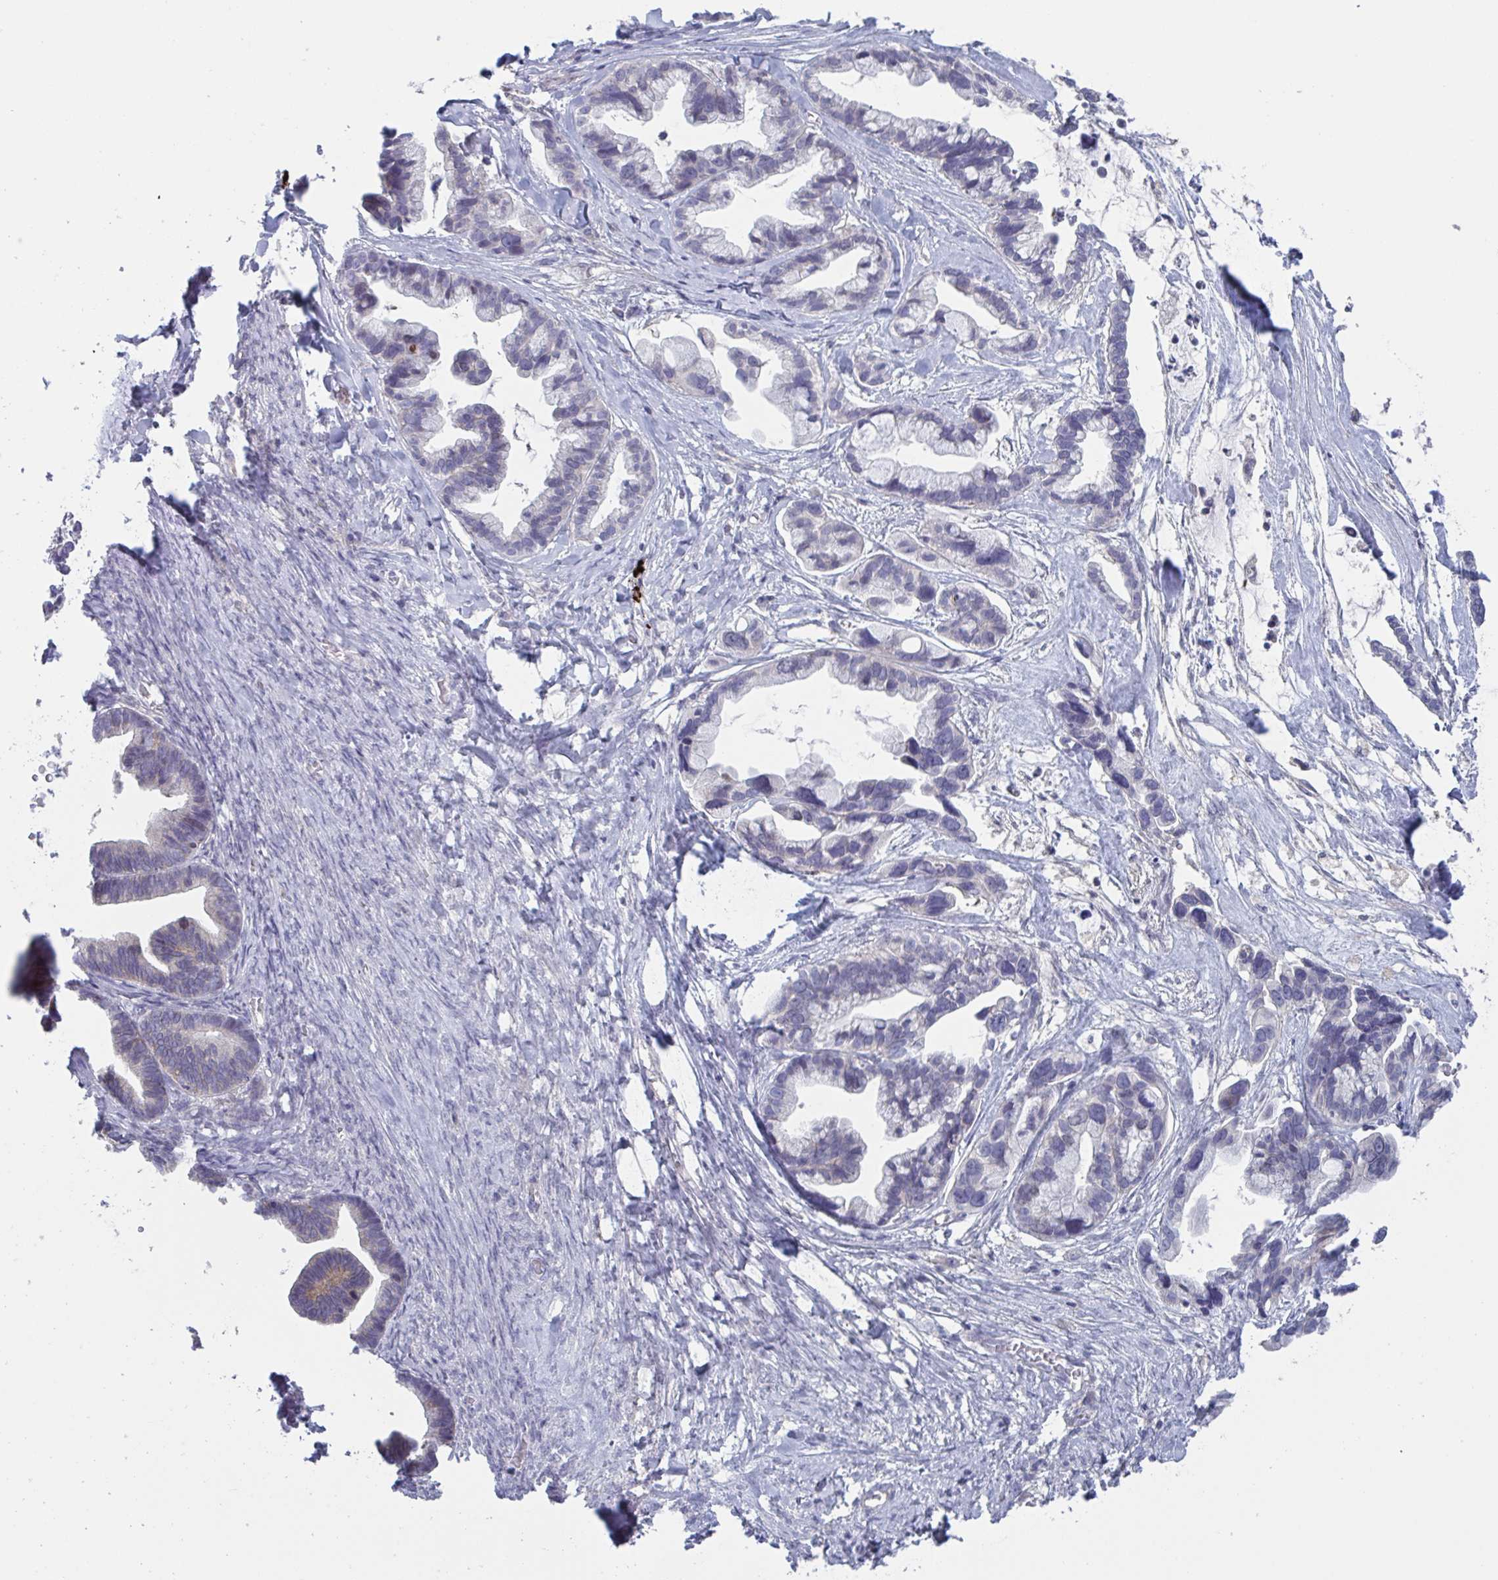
{"staining": {"intensity": "negative", "quantity": "none", "location": "none"}, "tissue": "ovarian cancer", "cell_type": "Tumor cells", "image_type": "cancer", "snomed": [{"axis": "morphology", "description": "Cystadenocarcinoma, serous, NOS"}, {"axis": "topography", "description": "Ovary"}], "caption": "Photomicrograph shows no significant protein staining in tumor cells of ovarian cancer.", "gene": "STK26", "patient": {"sex": "female", "age": 56}}